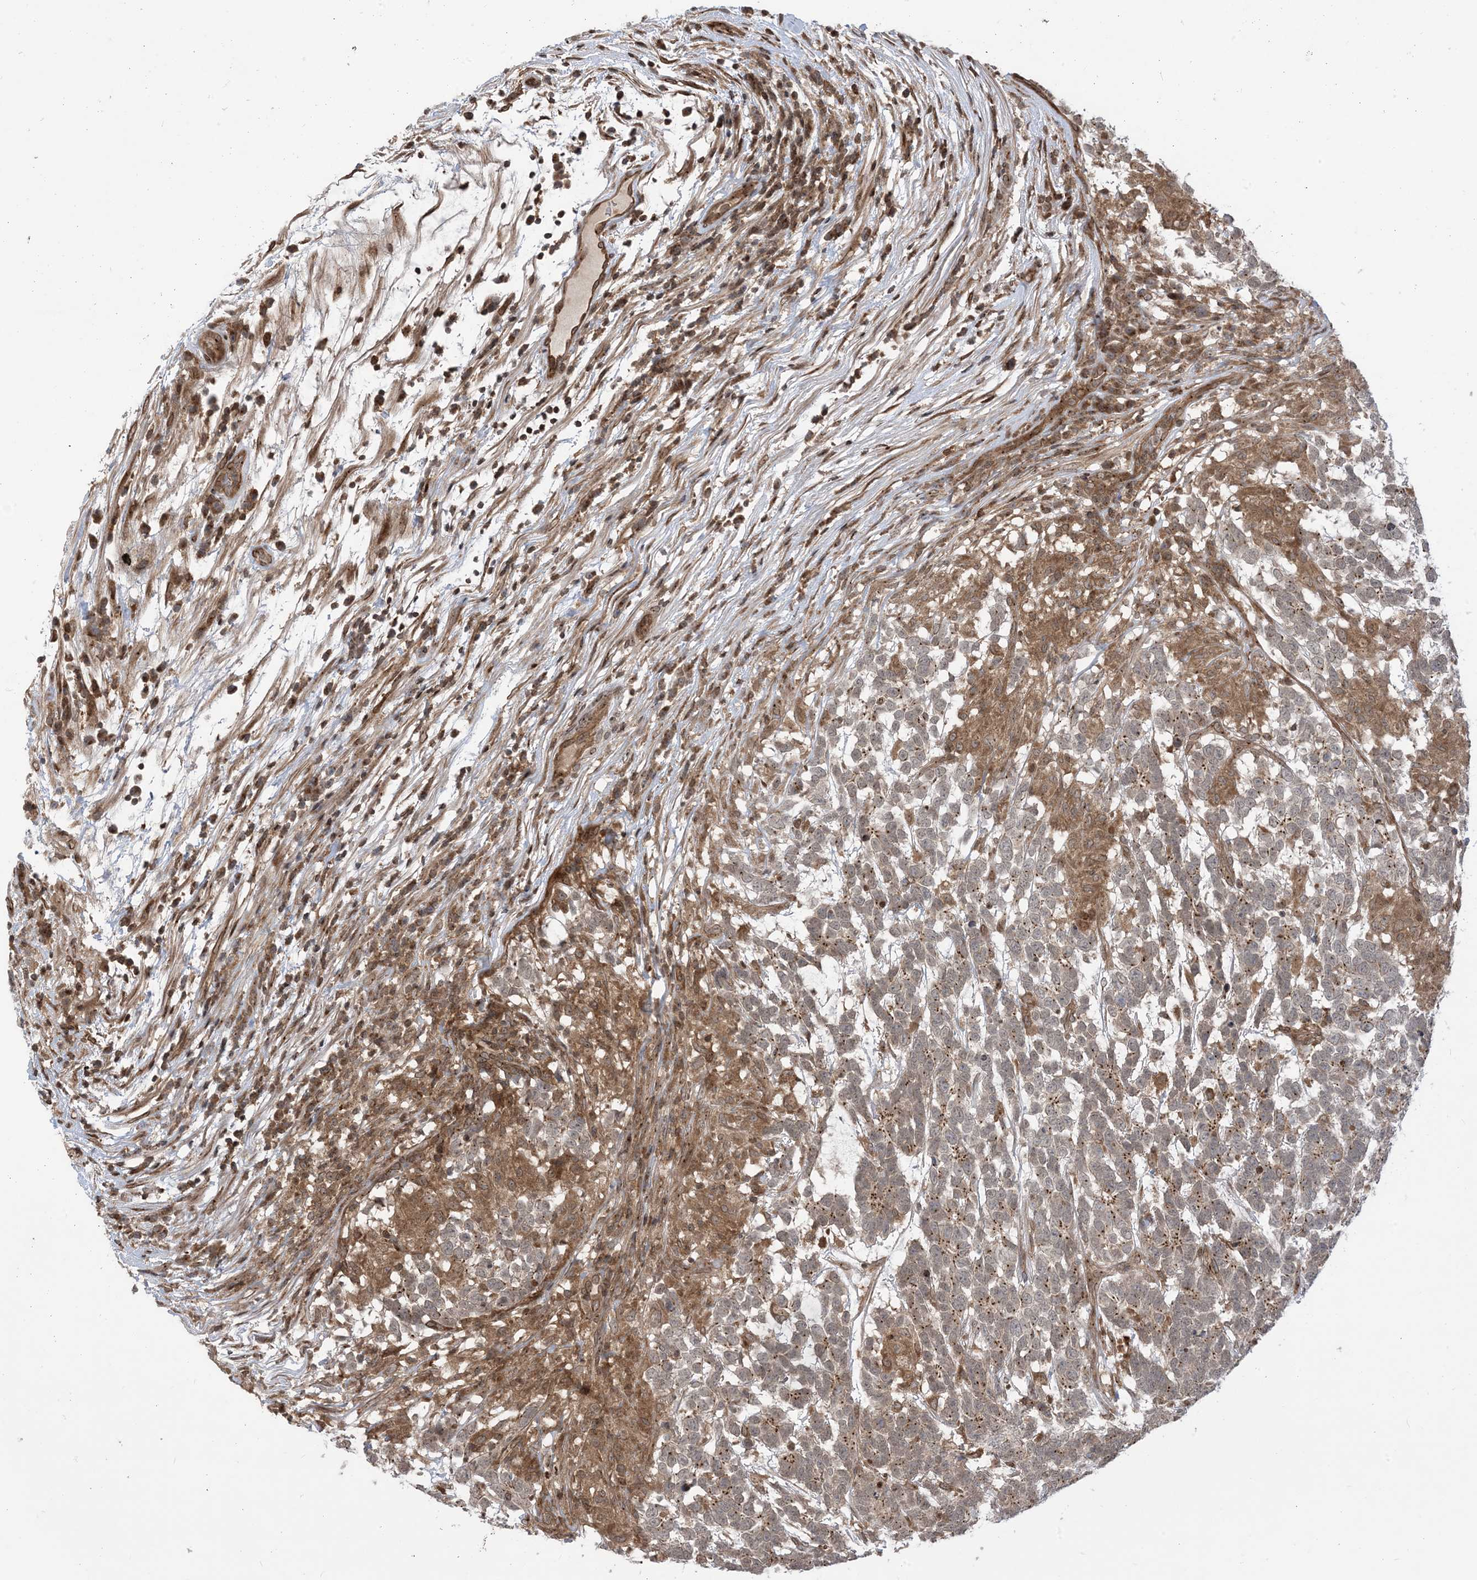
{"staining": {"intensity": "moderate", "quantity": "25%-75%", "location": "cytoplasmic/membranous"}, "tissue": "testis cancer", "cell_type": "Tumor cells", "image_type": "cancer", "snomed": [{"axis": "morphology", "description": "Carcinoma, Embryonal, NOS"}, {"axis": "topography", "description": "Testis"}], "caption": "DAB (3,3'-diaminobenzidine) immunohistochemical staining of testis embryonal carcinoma reveals moderate cytoplasmic/membranous protein expression in approximately 25%-75% of tumor cells.", "gene": "CASP4", "patient": {"sex": "male", "age": 26}}